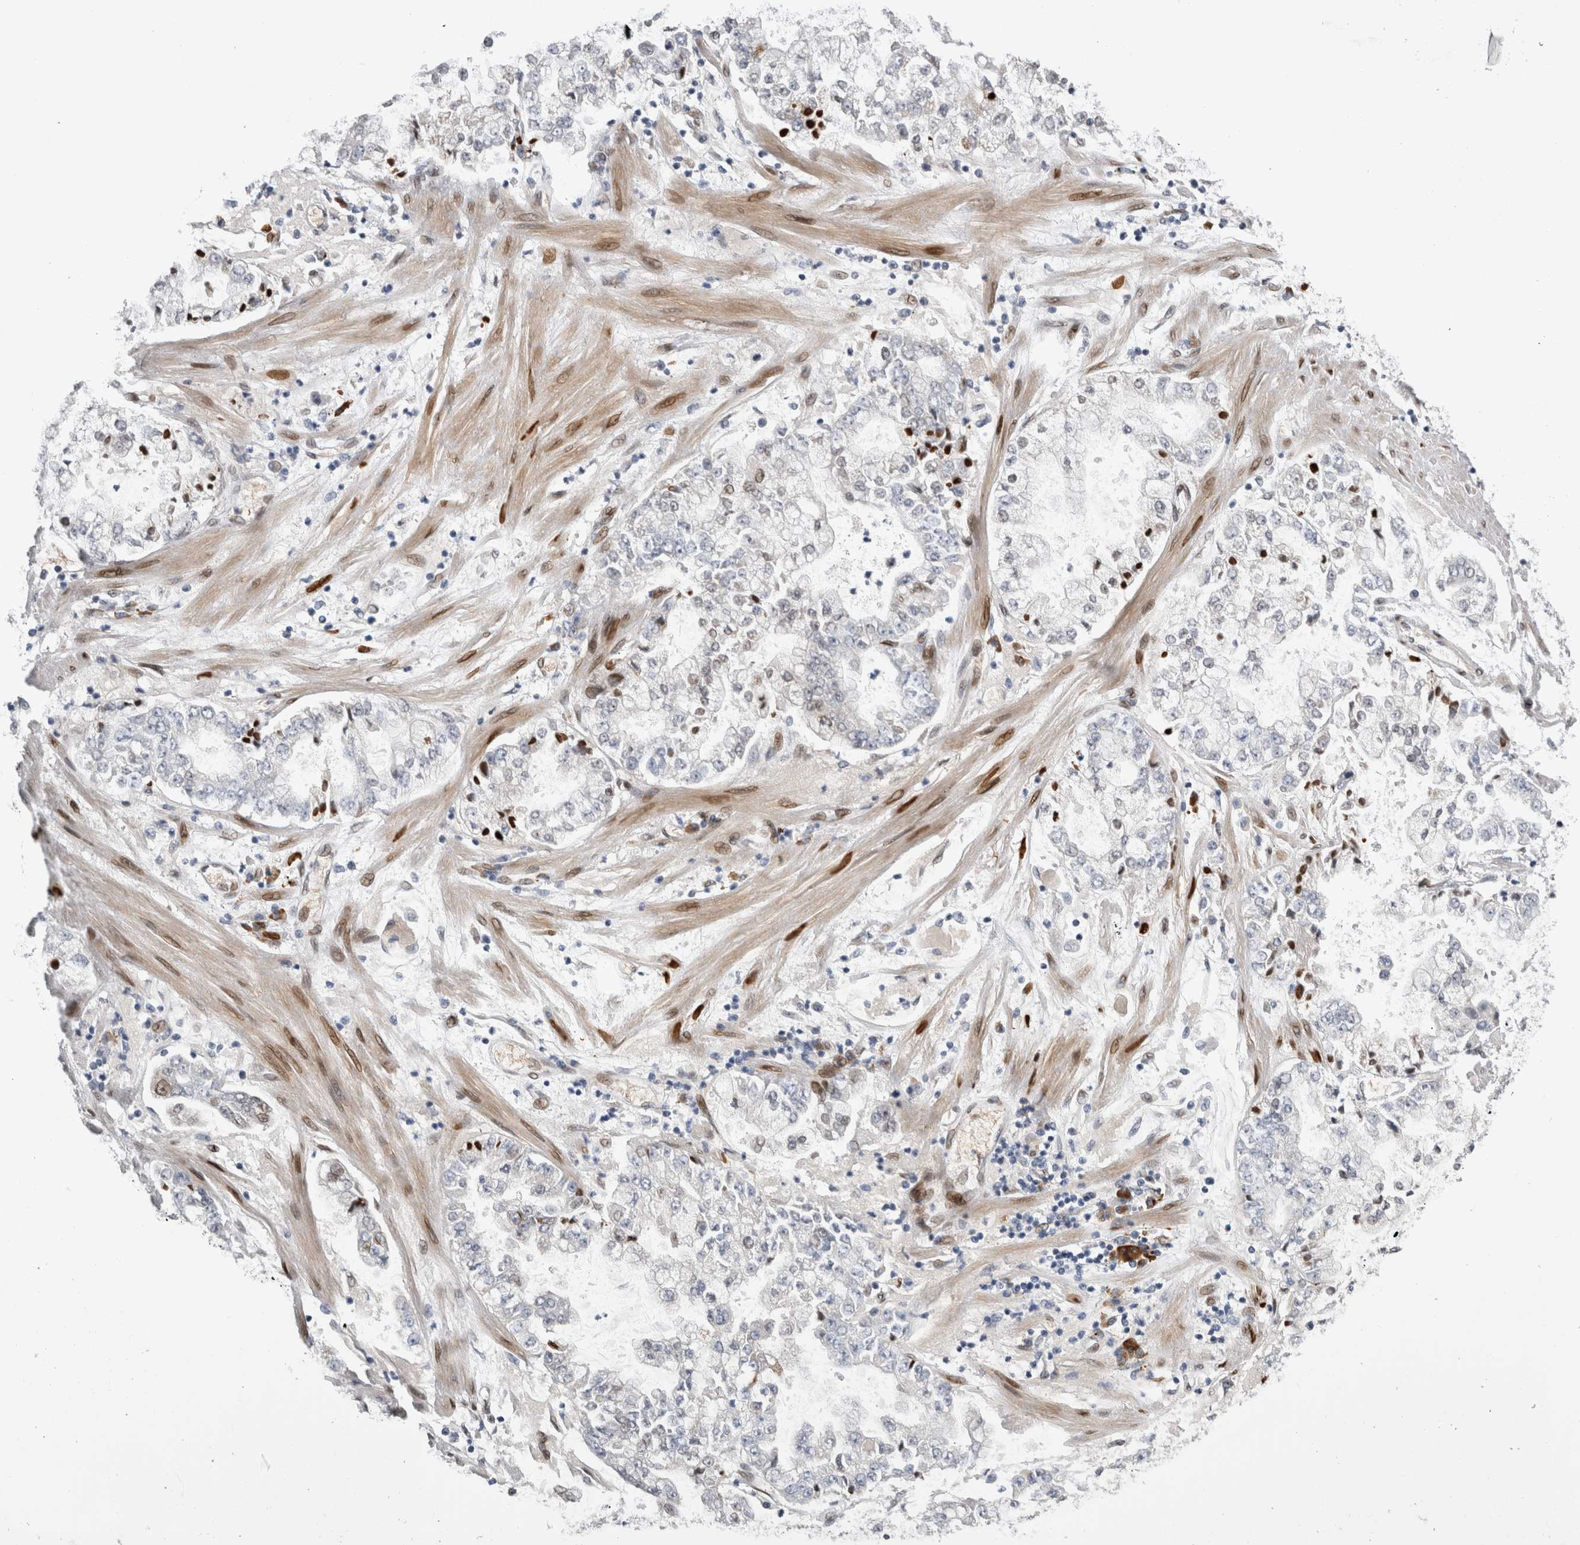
{"staining": {"intensity": "weak", "quantity": "<25%", "location": "nuclear"}, "tissue": "stomach cancer", "cell_type": "Tumor cells", "image_type": "cancer", "snomed": [{"axis": "morphology", "description": "Adenocarcinoma, NOS"}, {"axis": "topography", "description": "Stomach"}], "caption": "Immunohistochemistry image of stomach cancer stained for a protein (brown), which exhibits no staining in tumor cells.", "gene": "DMTN", "patient": {"sex": "male", "age": 76}}